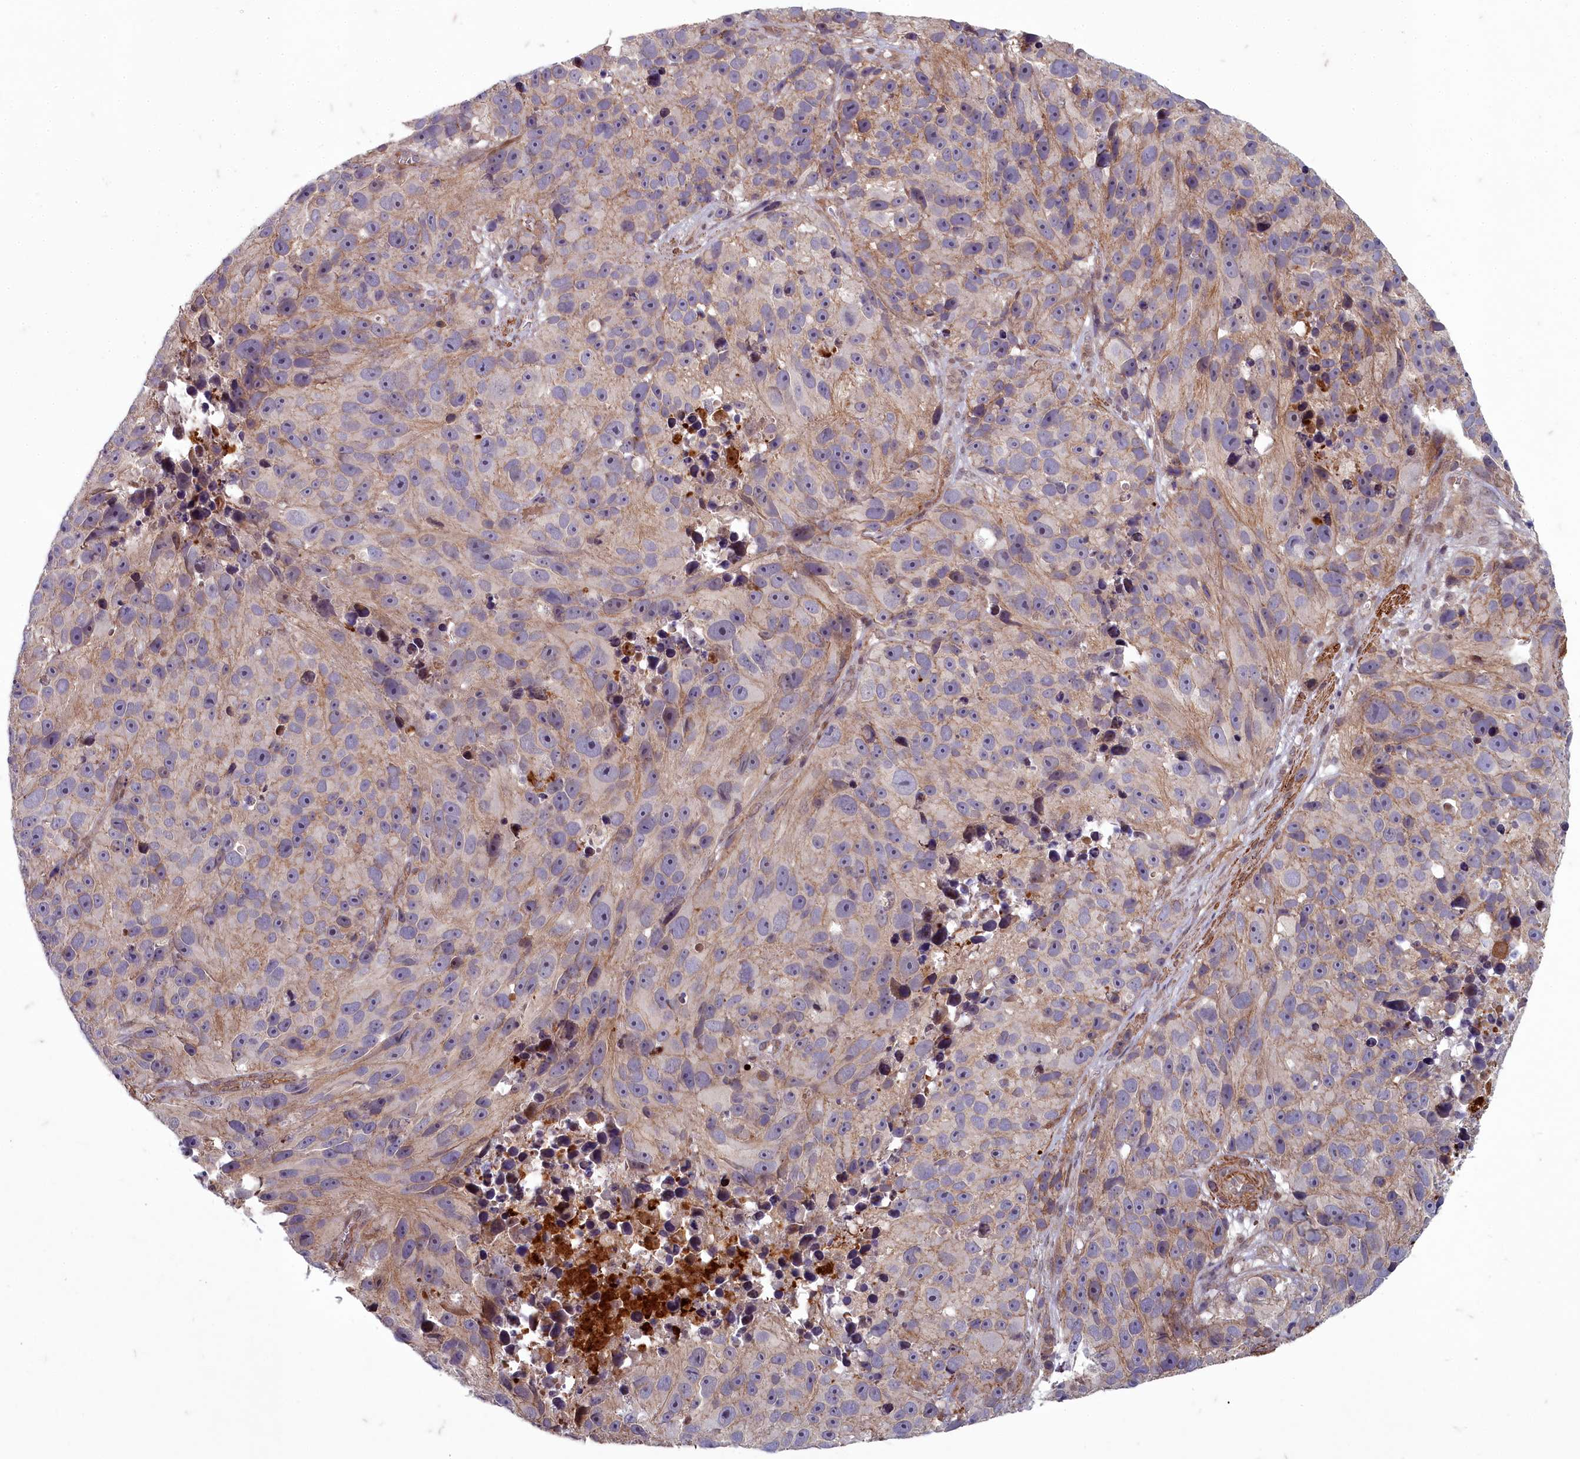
{"staining": {"intensity": "weak", "quantity": "25%-75%", "location": "cytoplasmic/membranous"}, "tissue": "melanoma", "cell_type": "Tumor cells", "image_type": "cancer", "snomed": [{"axis": "morphology", "description": "Malignant melanoma, NOS"}, {"axis": "topography", "description": "Skin"}], "caption": "This histopathology image exhibits immunohistochemistry staining of melanoma, with low weak cytoplasmic/membranous positivity in about 25%-75% of tumor cells.", "gene": "ZNF626", "patient": {"sex": "male", "age": 84}}